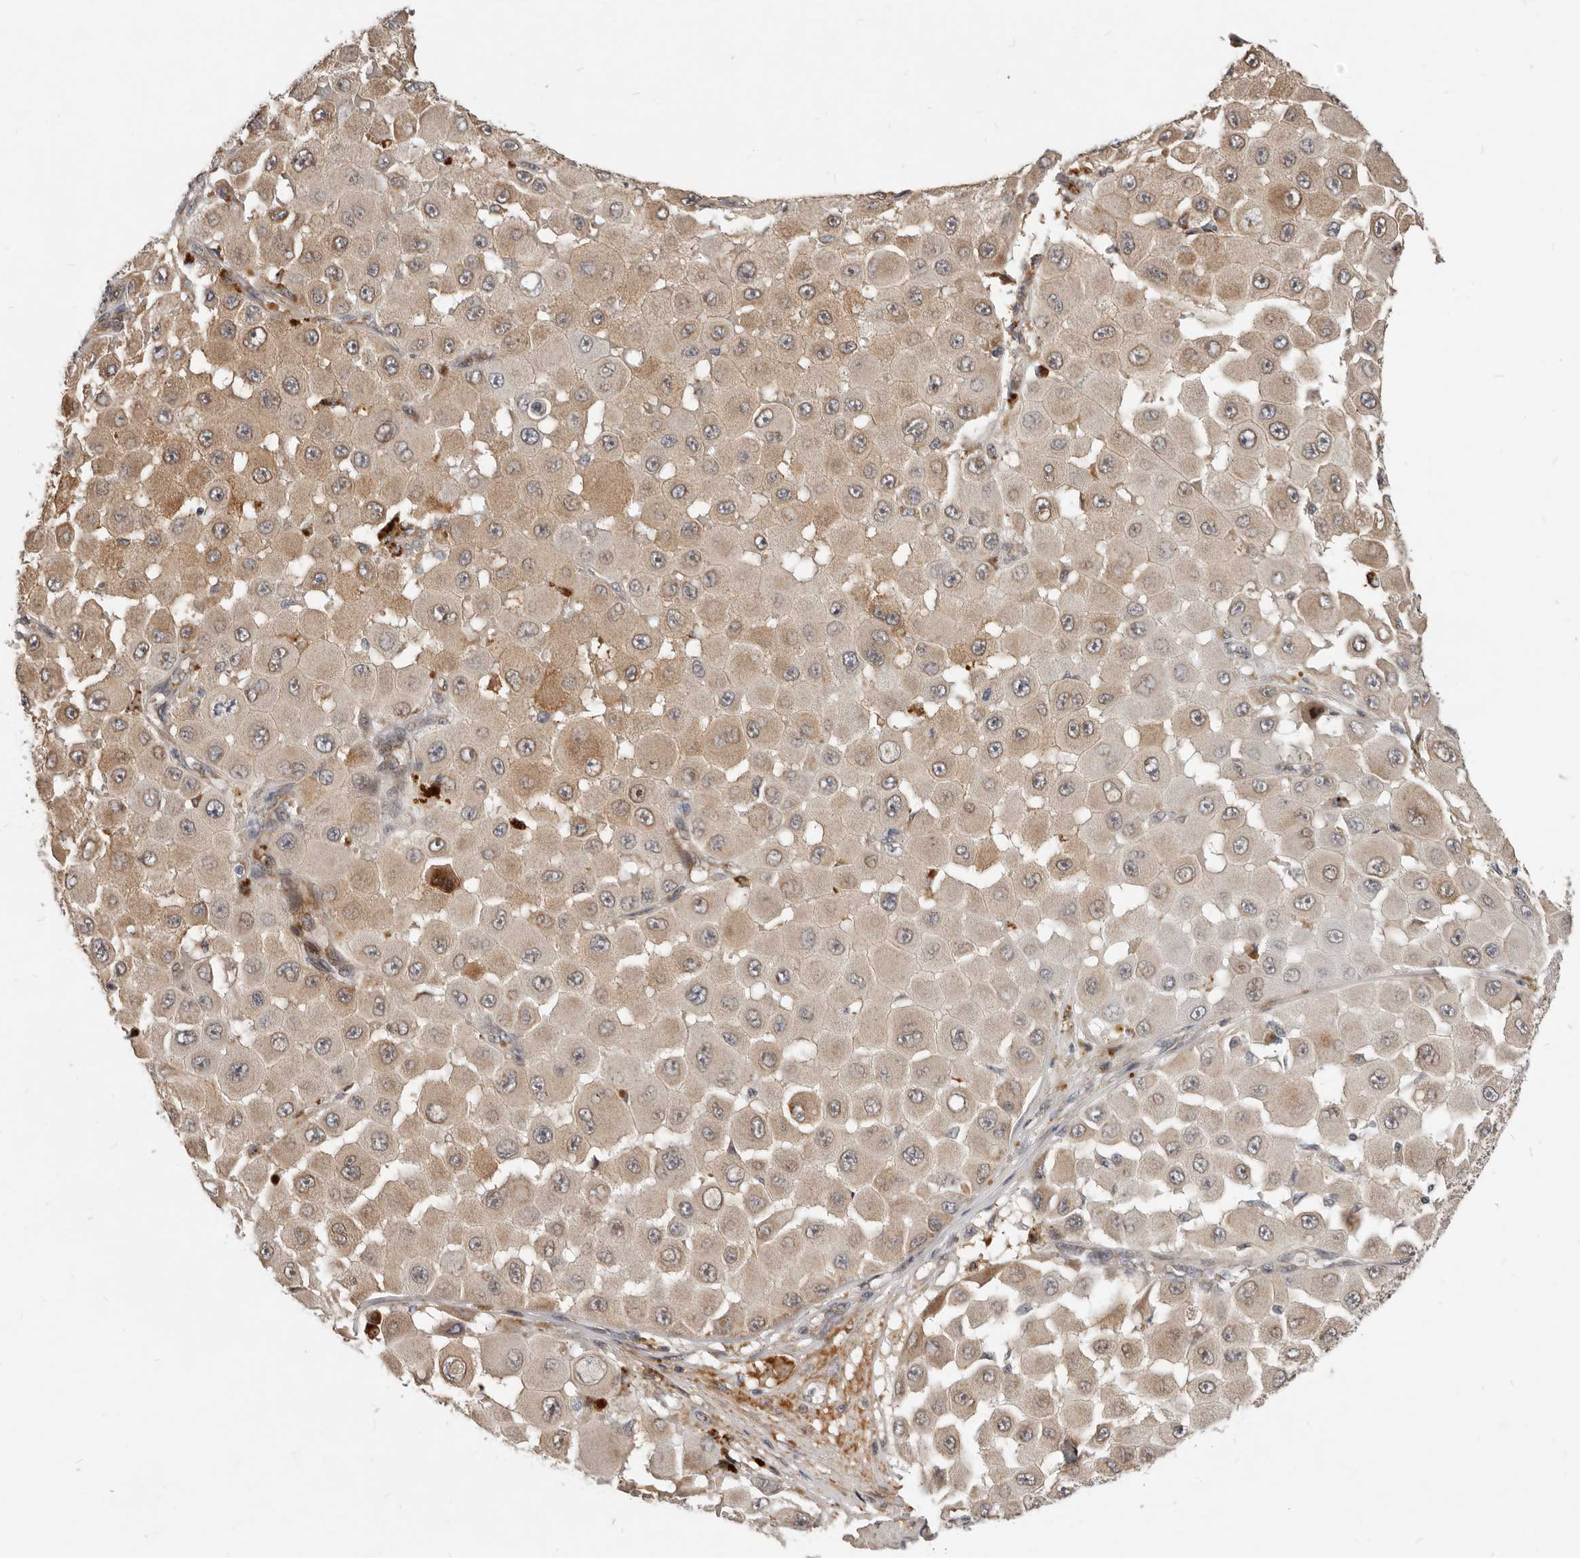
{"staining": {"intensity": "weak", "quantity": "25%-75%", "location": "cytoplasmic/membranous"}, "tissue": "melanoma", "cell_type": "Tumor cells", "image_type": "cancer", "snomed": [{"axis": "morphology", "description": "Malignant melanoma, NOS"}, {"axis": "topography", "description": "Skin"}], "caption": "The micrograph reveals a brown stain indicating the presence of a protein in the cytoplasmic/membranous of tumor cells in melanoma.", "gene": "NPY4R", "patient": {"sex": "female", "age": 81}}